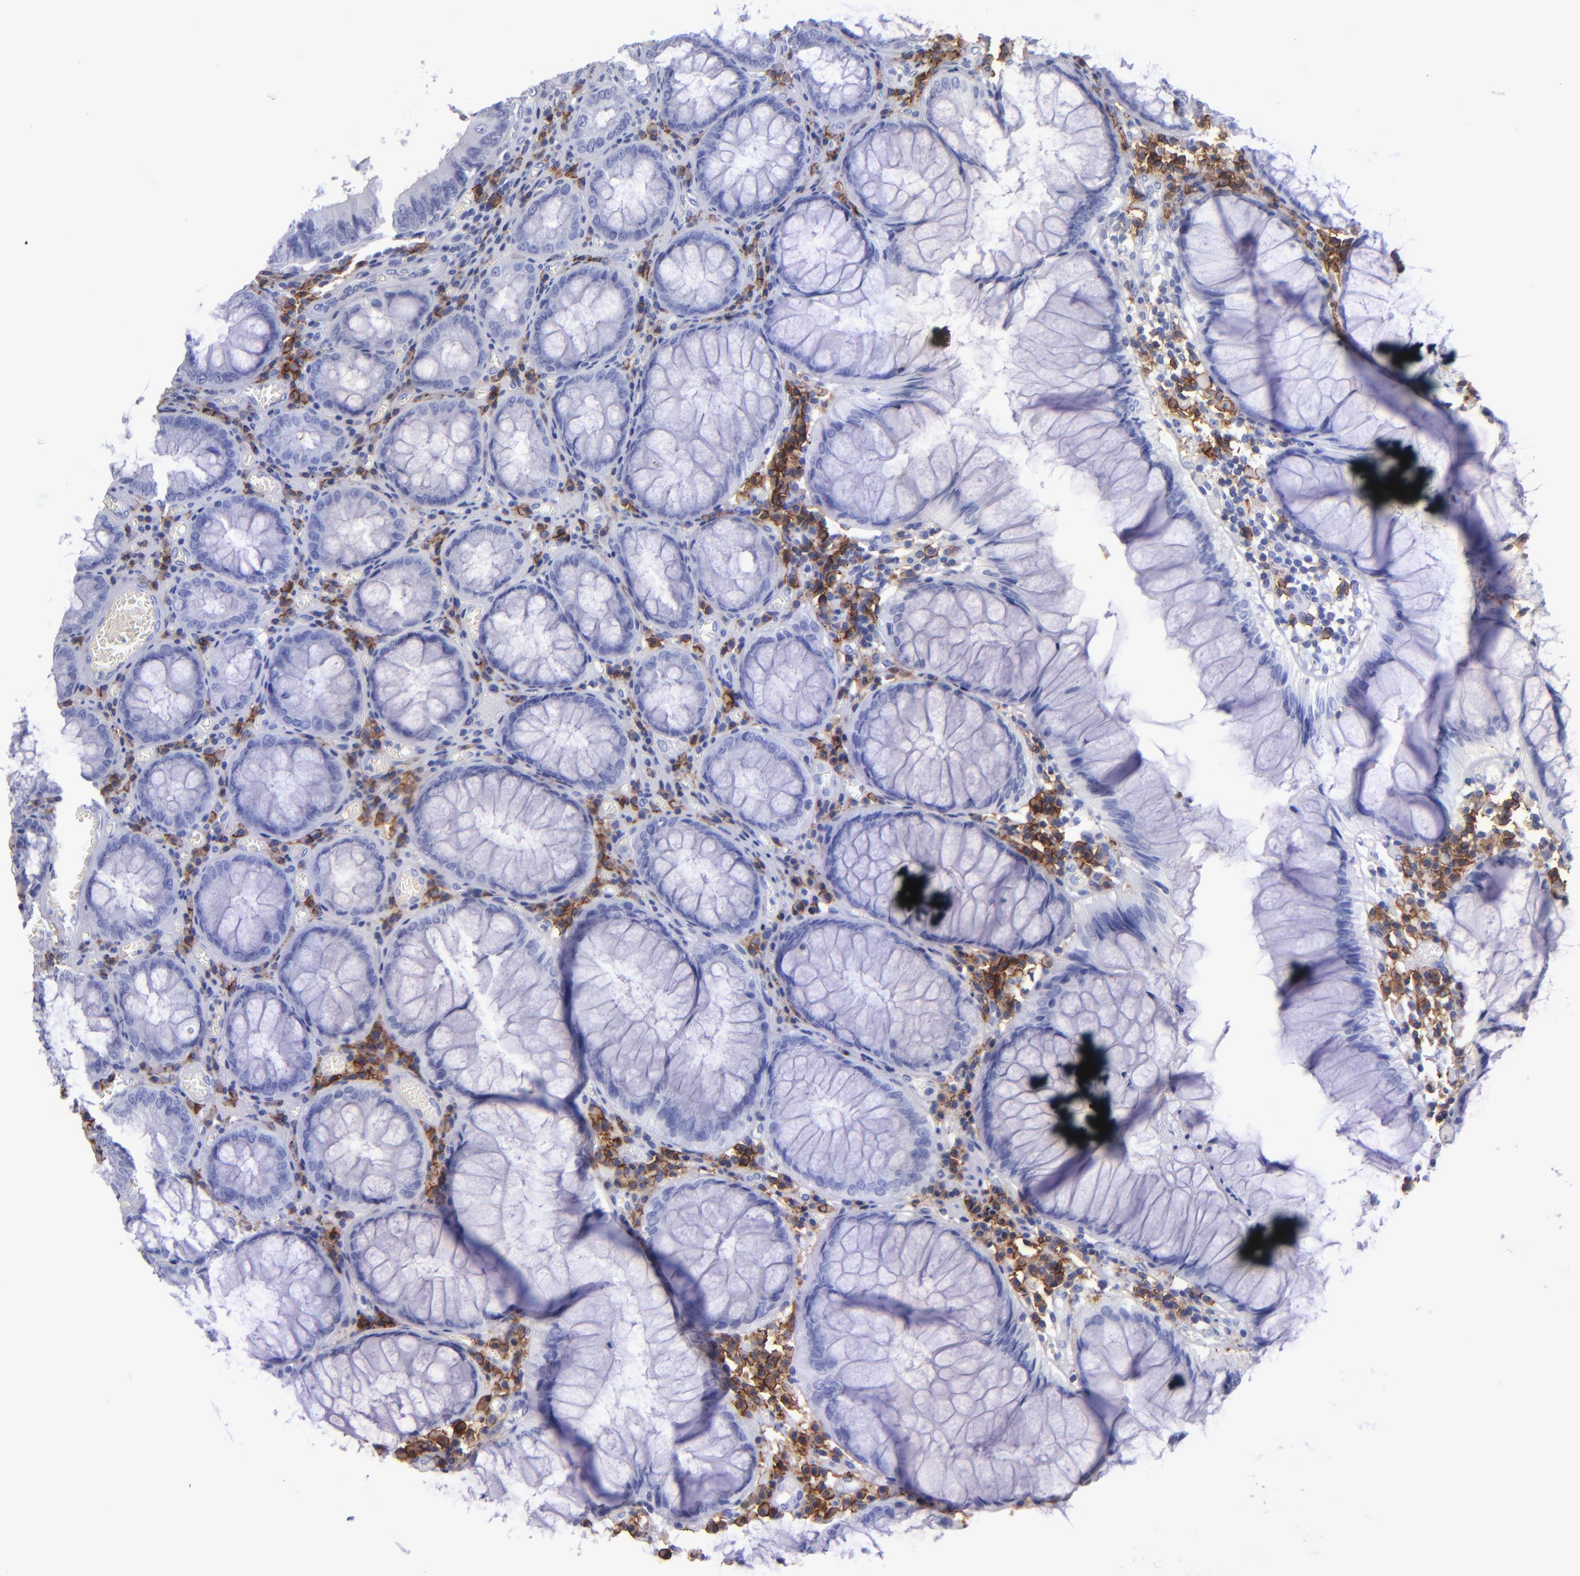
{"staining": {"intensity": "negative", "quantity": "none", "location": "none"}, "tissue": "colorectal cancer", "cell_type": "Tumor cells", "image_type": "cancer", "snomed": [{"axis": "morphology", "description": "Adenocarcinoma, NOS"}, {"axis": "topography", "description": "Rectum"}], "caption": "Tumor cells are negative for brown protein staining in colorectal cancer. (Stains: DAB immunohistochemistry with hematoxylin counter stain, Microscopy: brightfield microscopy at high magnification).", "gene": "CD38", "patient": {"sex": "female", "age": 98}}